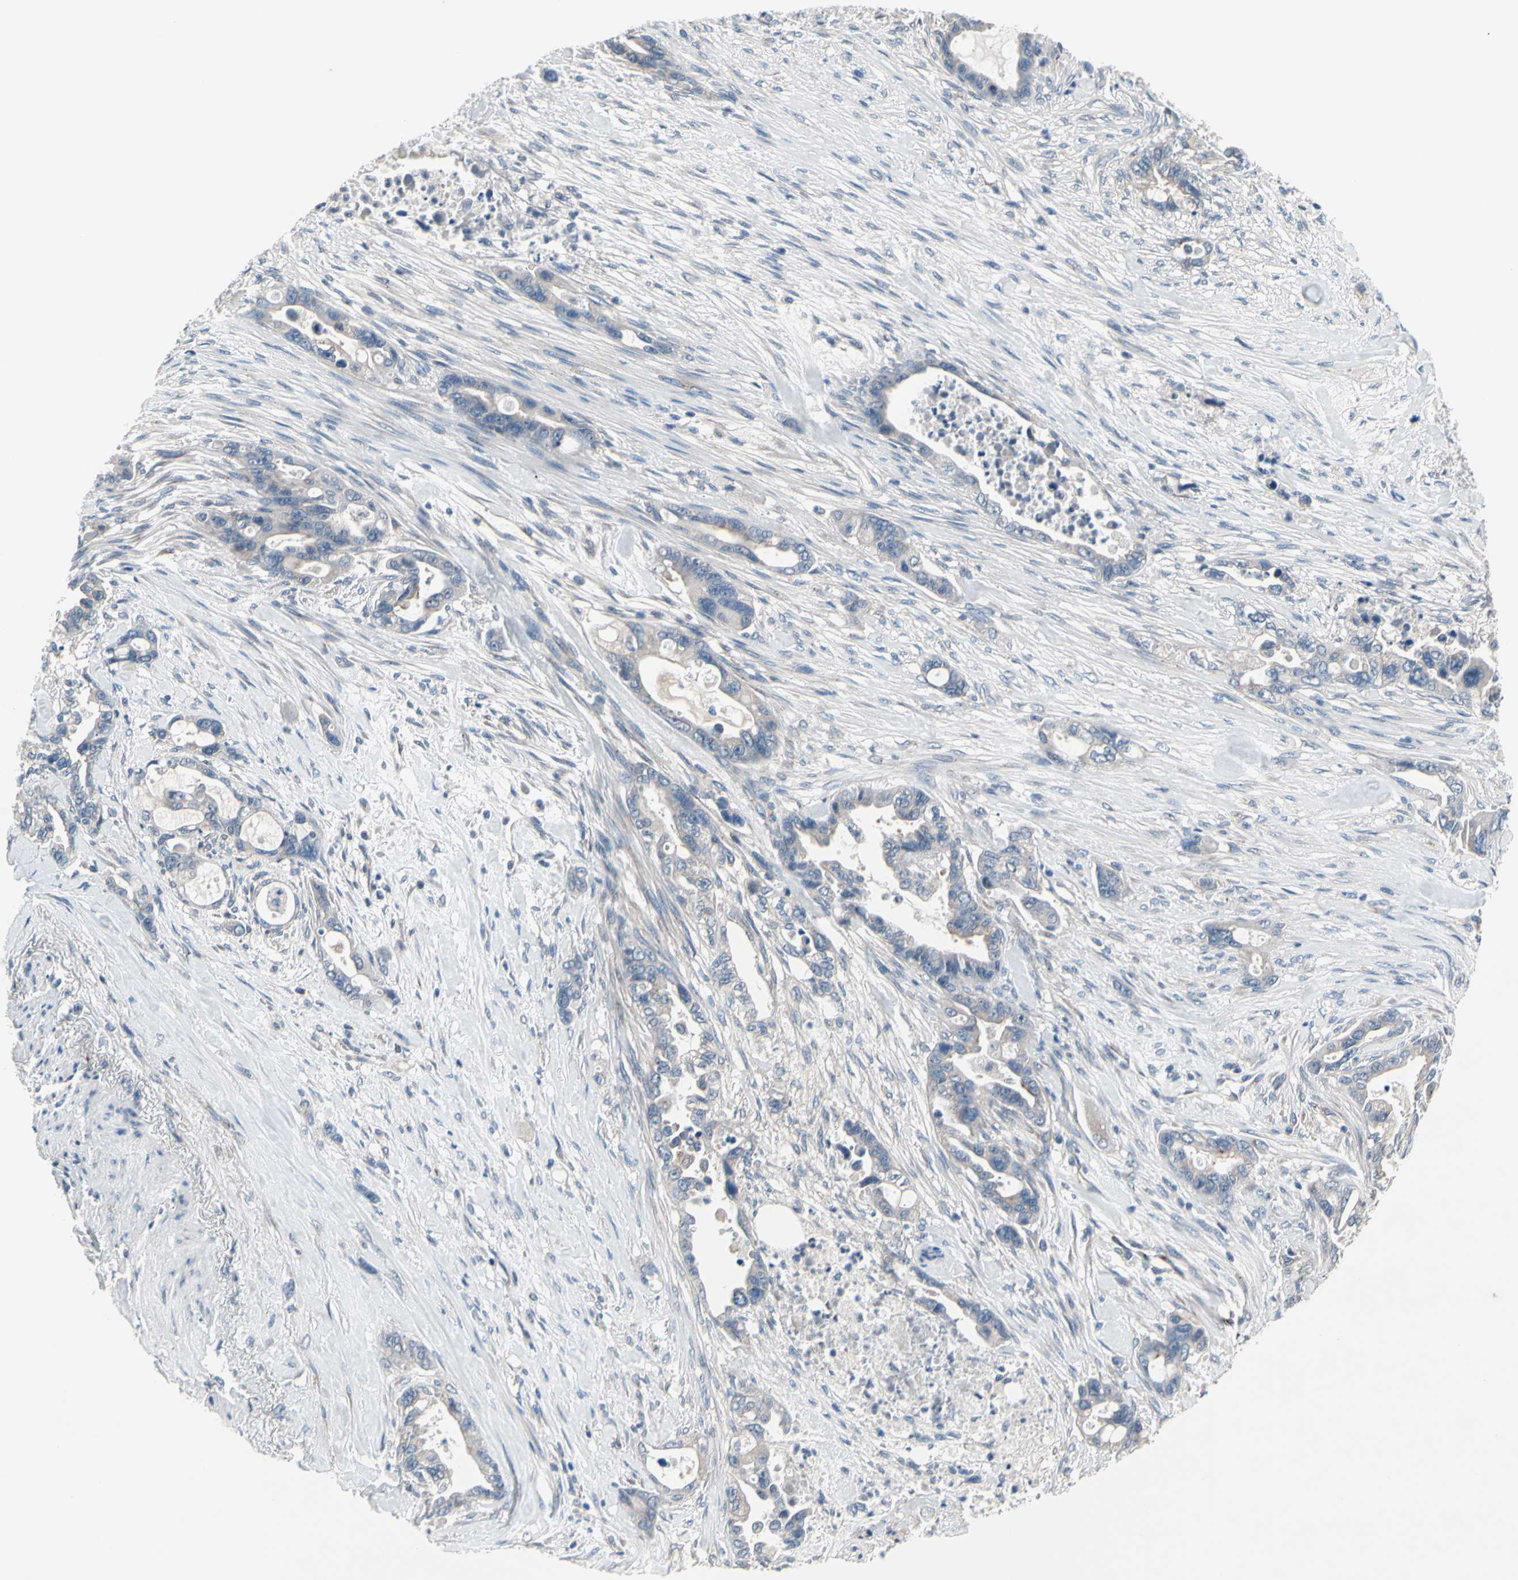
{"staining": {"intensity": "weak", "quantity": "<25%", "location": "cytoplasmic/membranous"}, "tissue": "pancreatic cancer", "cell_type": "Tumor cells", "image_type": "cancer", "snomed": [{"axis": "morphology", "description": "Adenocarcinoma, NOS"}, {"axis": "topography", "description": "Pancreas"}], "caption": "This photomicrograph is of adenocarcinoma (pancreatic) stained with immunohistochemistry to label a protein in brown with the nuclei are counter-stained blue. There is no positivity in tumor cells.", "gene": "PRKAR2B", "patient": {"sex": "male", "age": 70}}